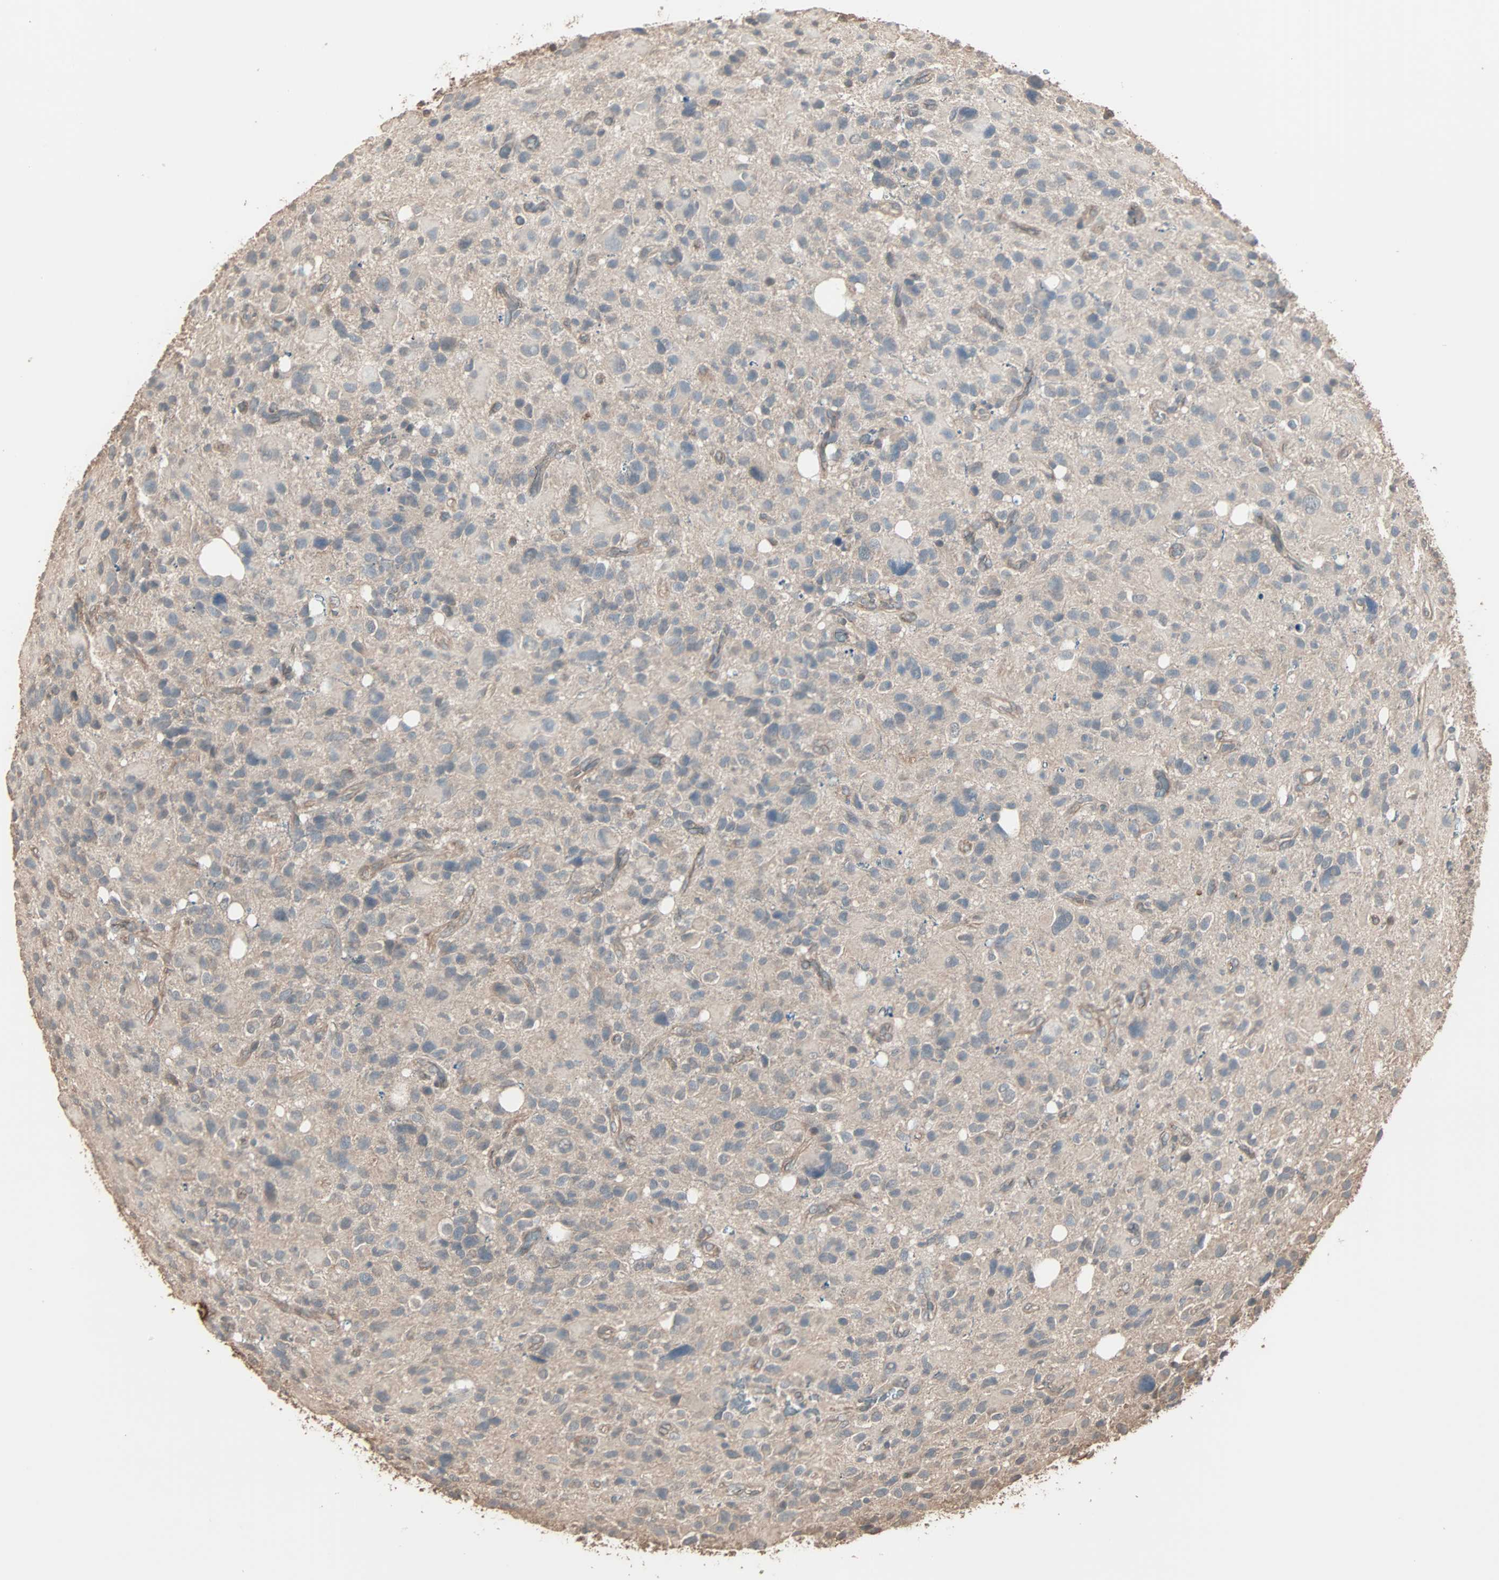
{"staining": {"intensity": "negative", "quantity": "none", "location": "none"}, "tissue": "glioma", "cell_type": "Tumor cells", "image_type": "cancer", "snomed": [{"axis": "morphology", "description": "Glioma, malignant, High grade"}, {"axis": "topography", "description": "Brain"}], "caption": "Histopathology image shows no protein staining in tumor cells of glioma tissue.", "gene": "GALNT3", "patient": {"sex": "male", "age": 48}}